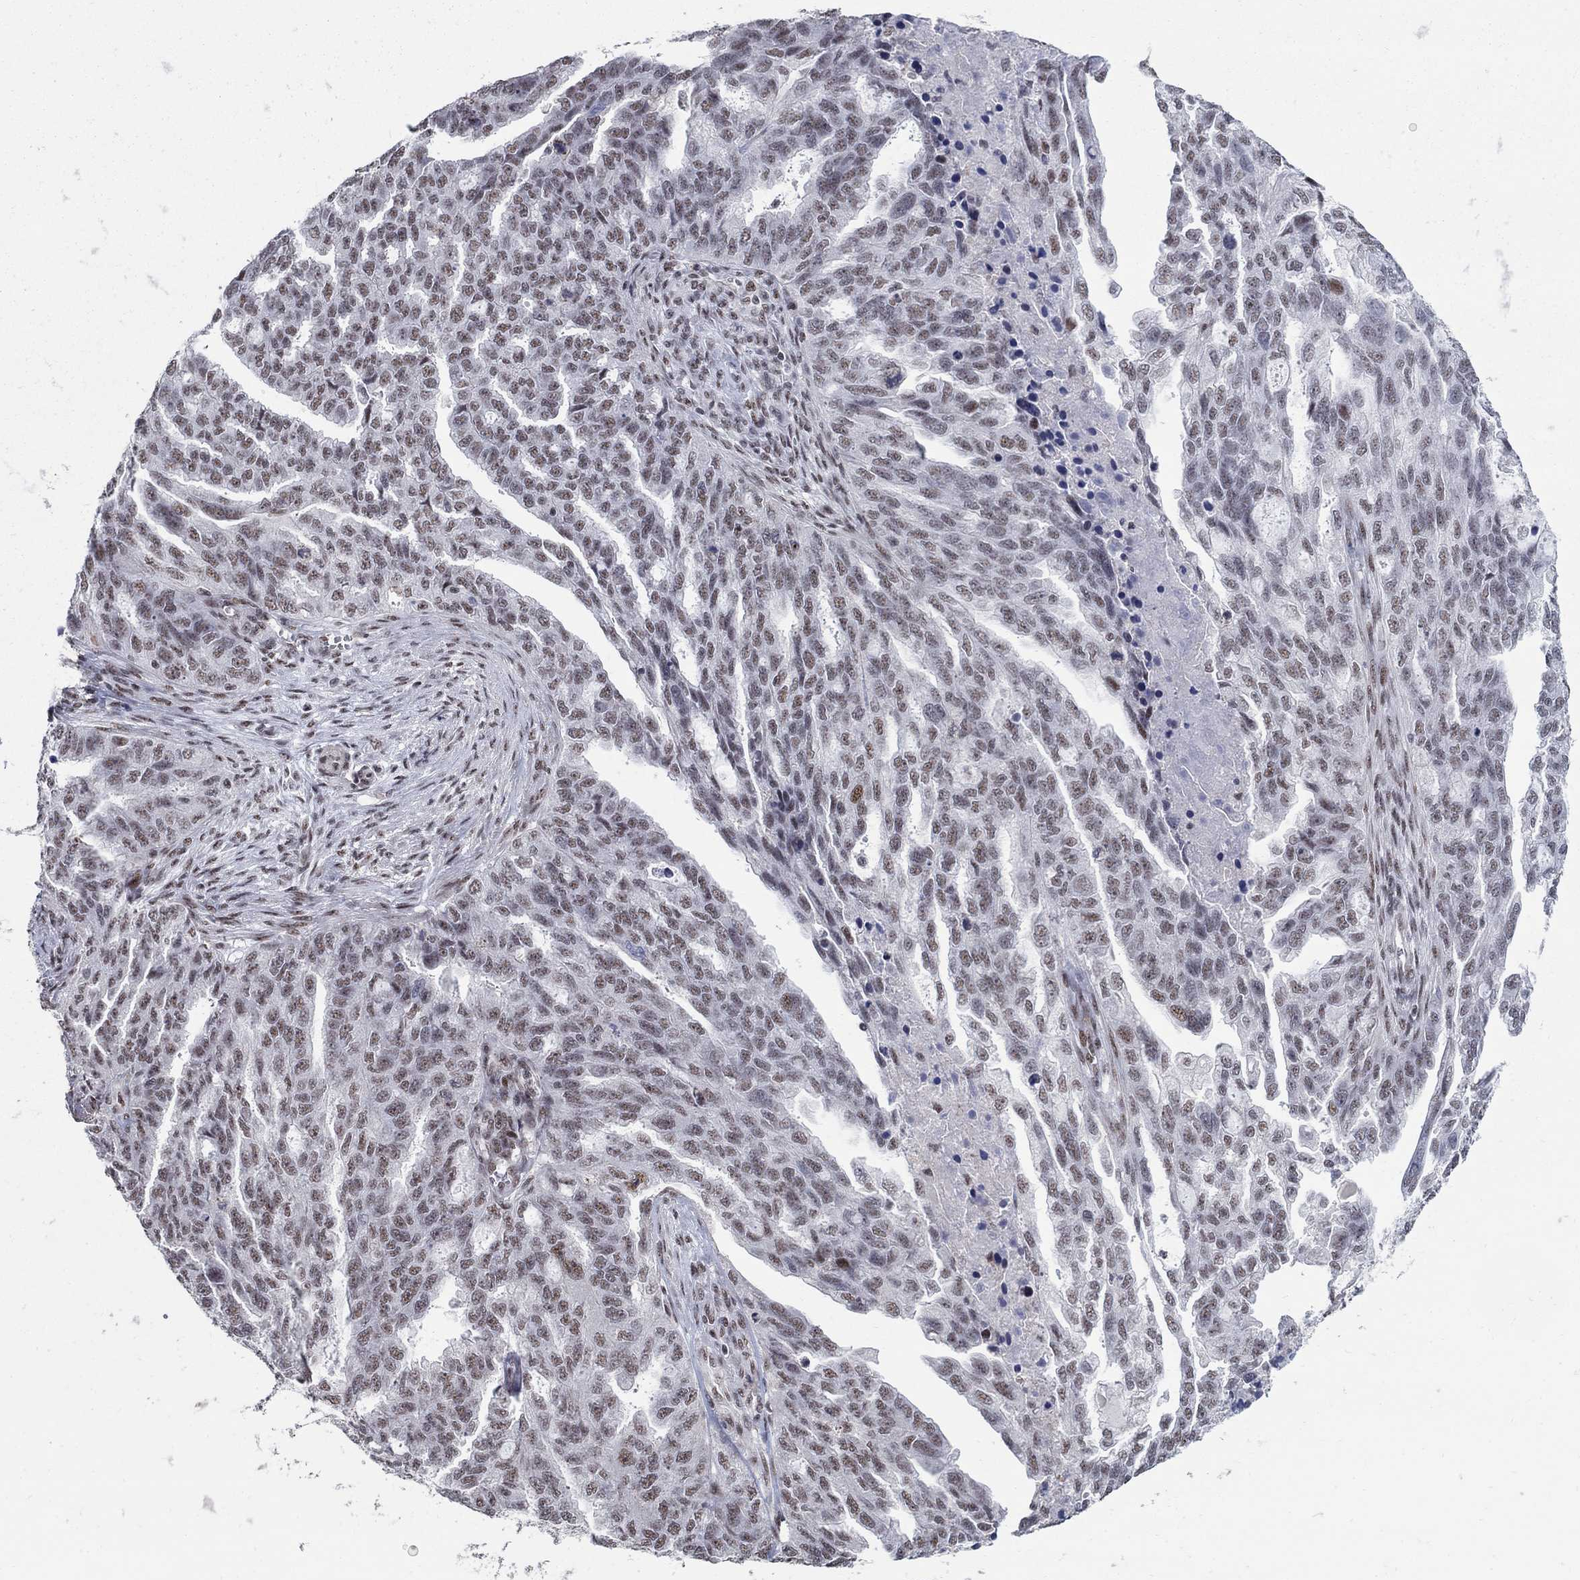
{"staining": {"intensity": "weak", "quantity": ">75%", "location": "nuclear"}, "tissue": "ovarian cancer", "cell_type": "Tumor cells", "image_type": "cancer", "snomed": [{"axis": "morphology", "description": "Cystadenocarcinoma, serous, NOS"}, {"axis": "topography", "description": "Ovary"}], "caption": "Serous cystadenocarcinoma (ovarian) stained with a protein marker shows weak staining in tumor cells.", "gene": "PNISR", "patient": {"sex": "female", "age": 51}}